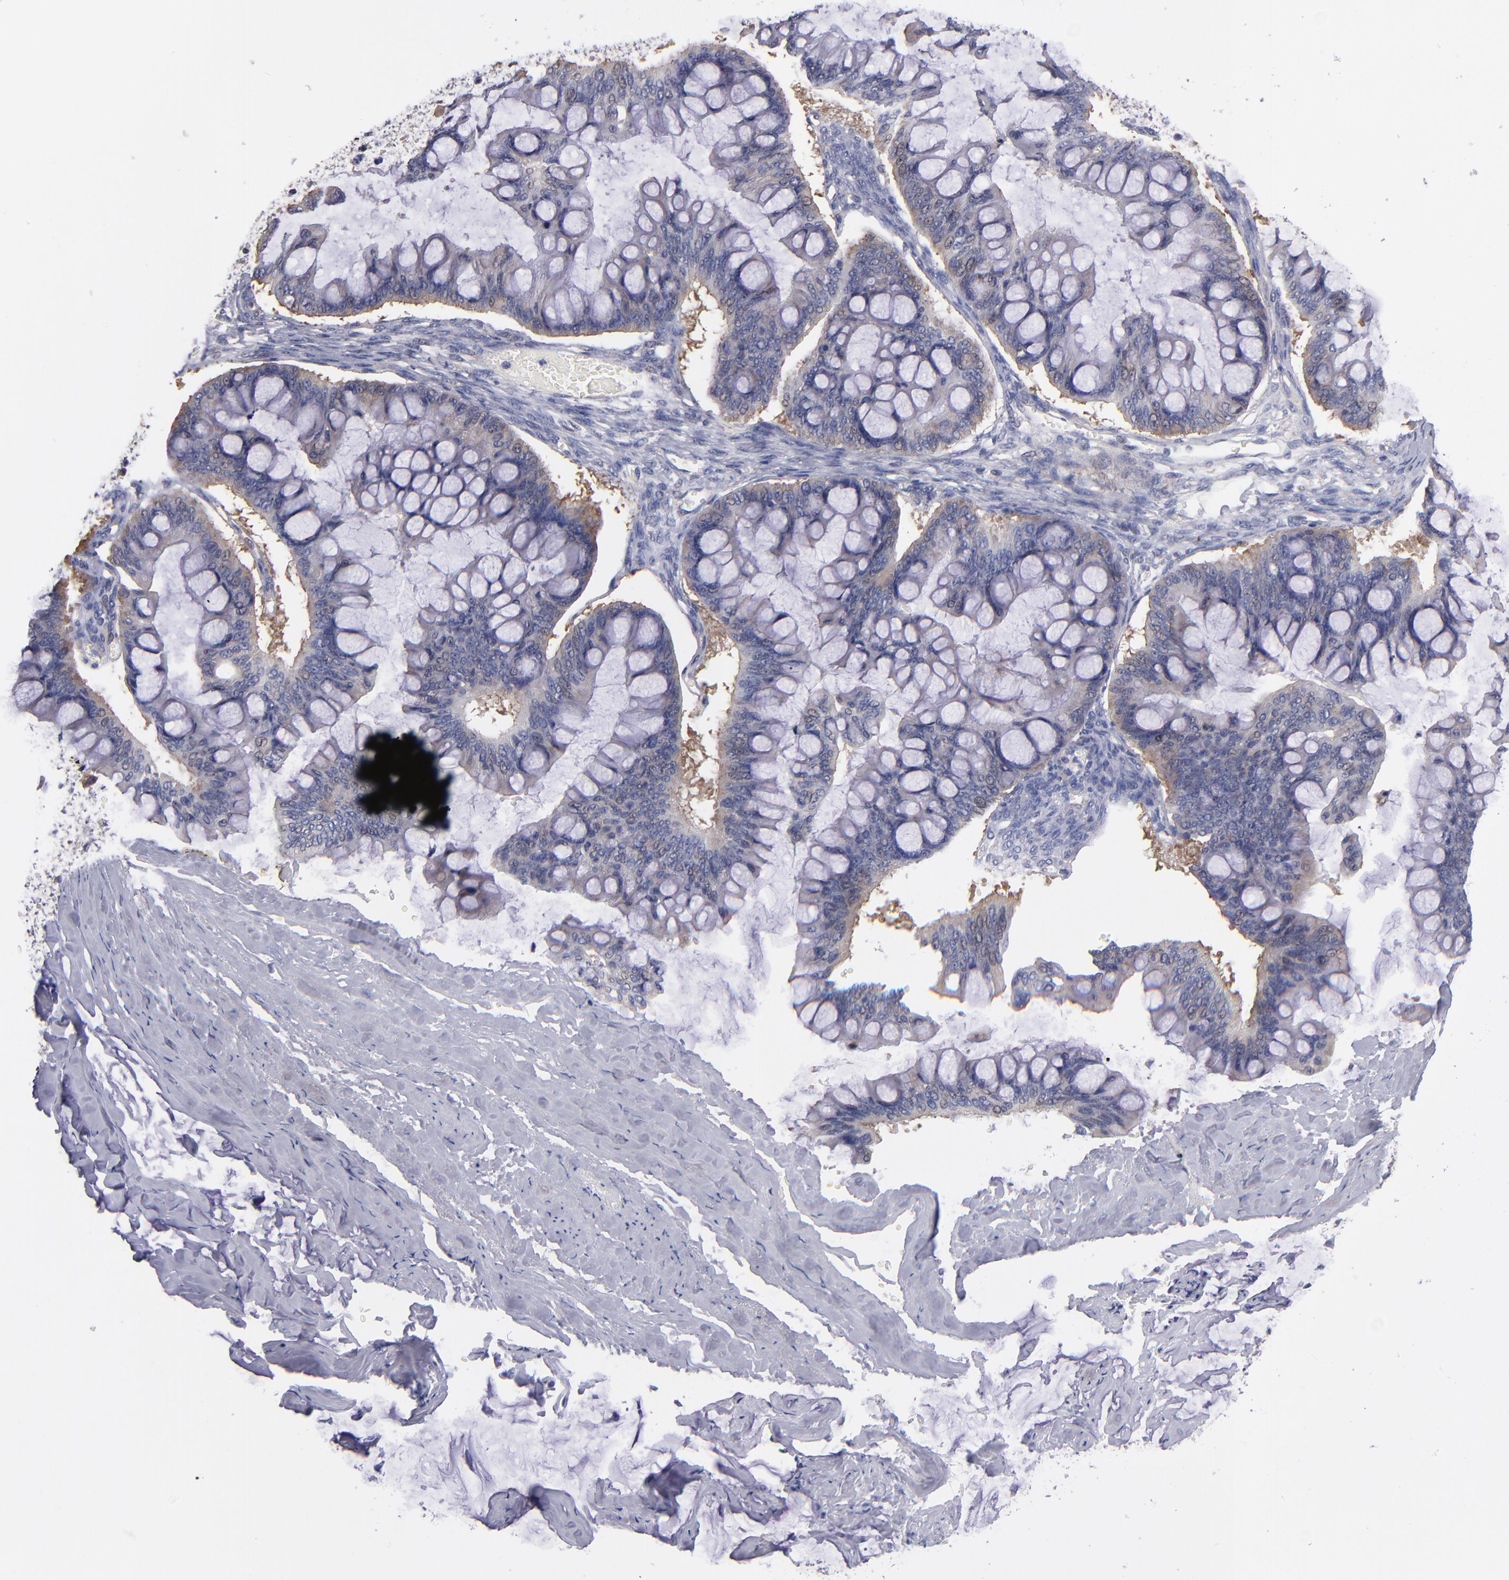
{"staining": {"intensity": "weak", "quantity": ">75%", "location": "cytoplasmic/membranous"}, "tissue": "ovarian cancer", "cell_type": "Tumor cells", "image_type": "cancer", "snomed": [{"axis": "morphology", "description": "Cystadenocarcinoma, mucinous, NOS"}, {"axis": "topography", "description": "Ovary"}], "caption": "Human ovarian cancer (mucinous cystadenocarcinoma) stained with a brown dye demonstrates weak cytoplasmic/membranous positive expression in approximately >75% of tumor cells.", "gene": "EIF3L", "patient": {"sex": "female", "age": 73}}